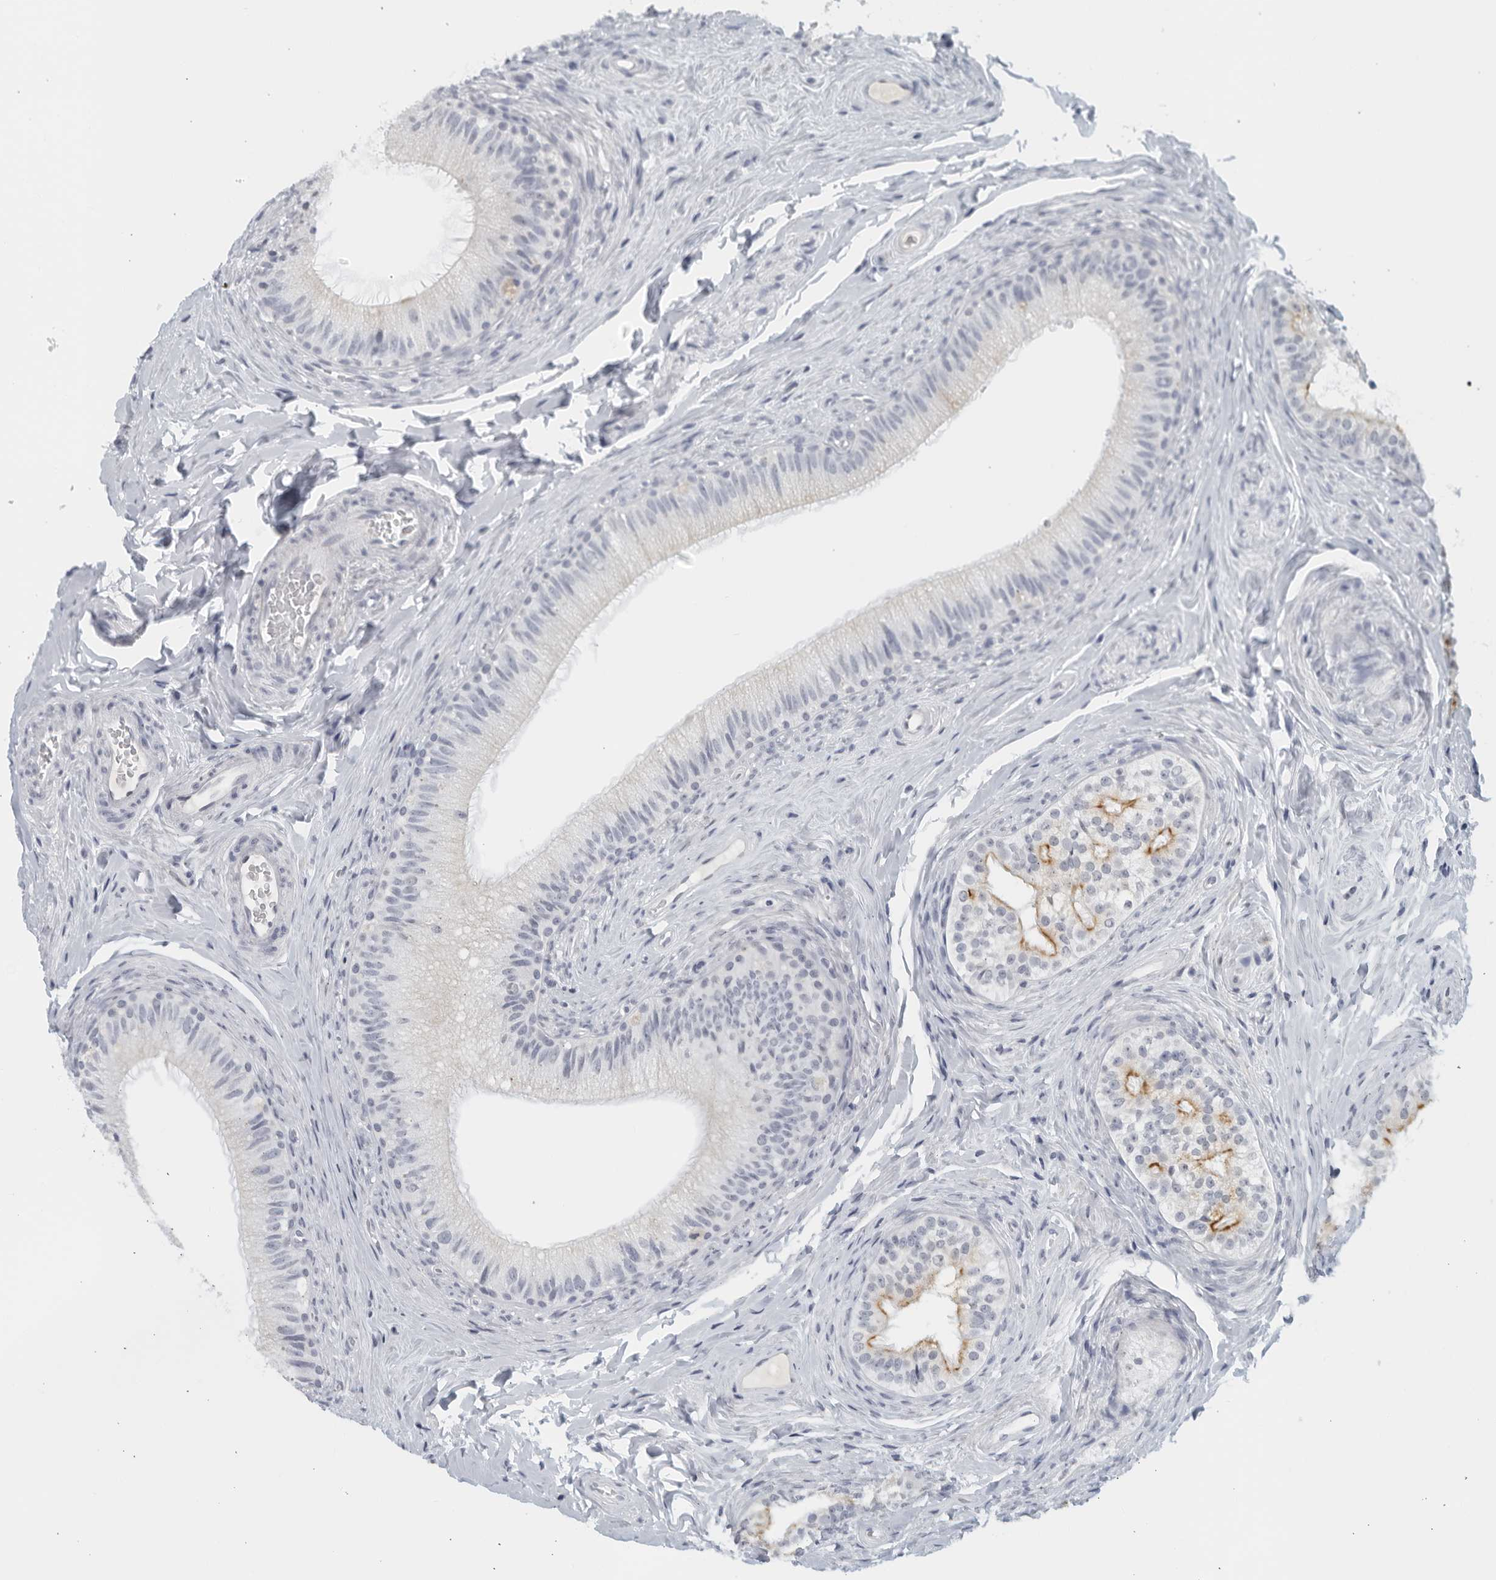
{"staining": {"intensity": "negative", "quantity": "none", "location": "none"}, "tissue": "epididymis", "cell_type": "Glandular cells", "image_type": "normal", "snomed": [{"axis": "morphology", "description": "Normal tissue, NOS"}, {"axis": "topography", "description": "Epididymis"}], "caption": "Immunohistochemistry (IHC) histopathology image of unremarkable epididymis: epididymis stained with DAB reveals no significant protein staining in glandular cells.", "gene": "MATN1", "patient": {"sex": "male", "age": 49}}